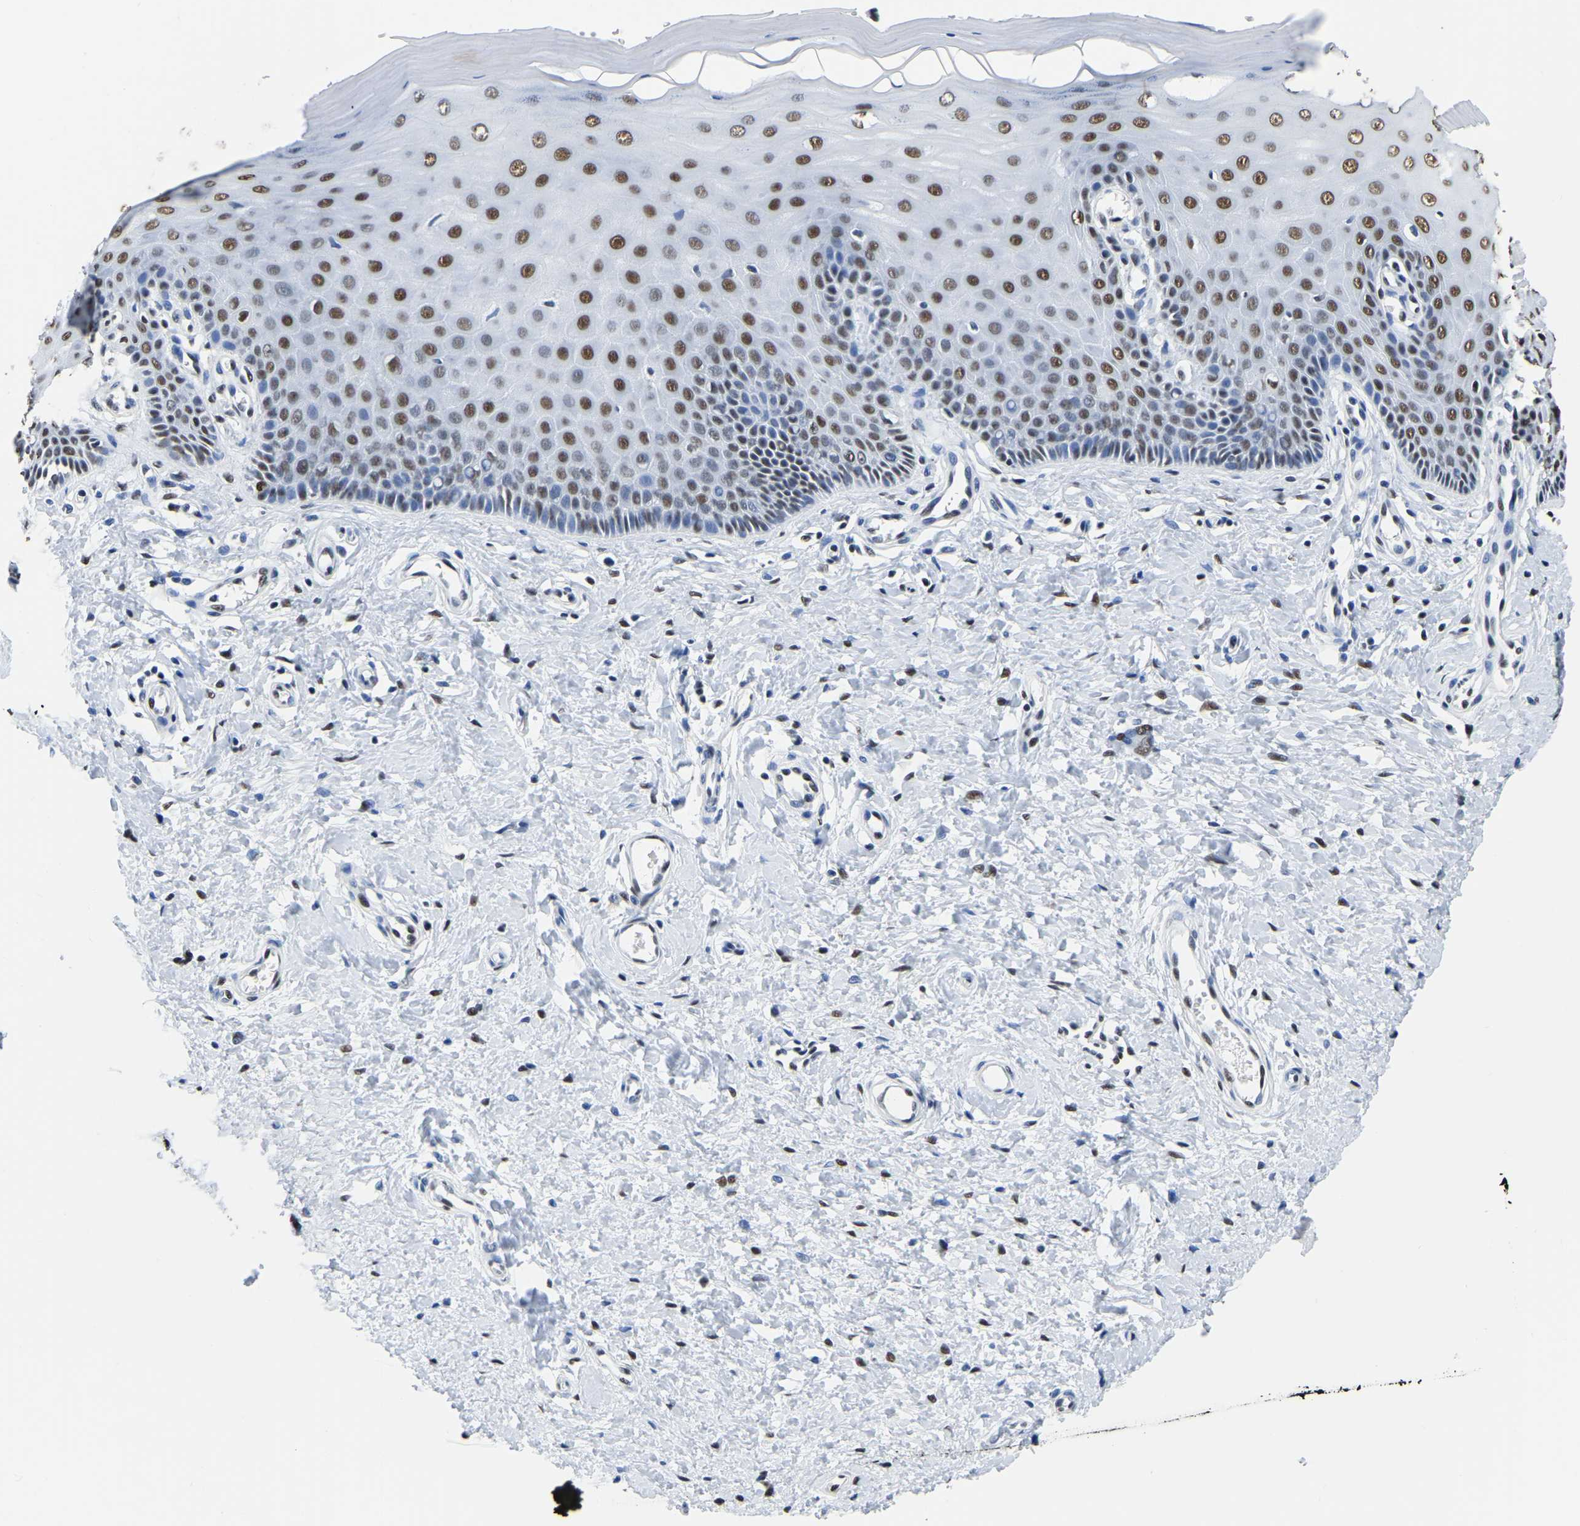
{"staining": {"intensity": "moderate", "quantity": "25%-75%", "location": "nuclear"}, "tissue": "cervix", "cell_type": "Glandular cells", "image_type": "normal", "snomed": [{"axis": "morphology", "description": "Normal tissue, NOS"}, {"axis": "topography", "description": "Cervix"}], "caption": "Cervix stained with immunohistochemistry shows moderate nuclear positivity in about 25%-75% of glandular cells. The protein of interest is shown in brown color, while the nuclei are stained blue.", "gene": "UBA1", "patient": {"sex": "female", "age": 55}}